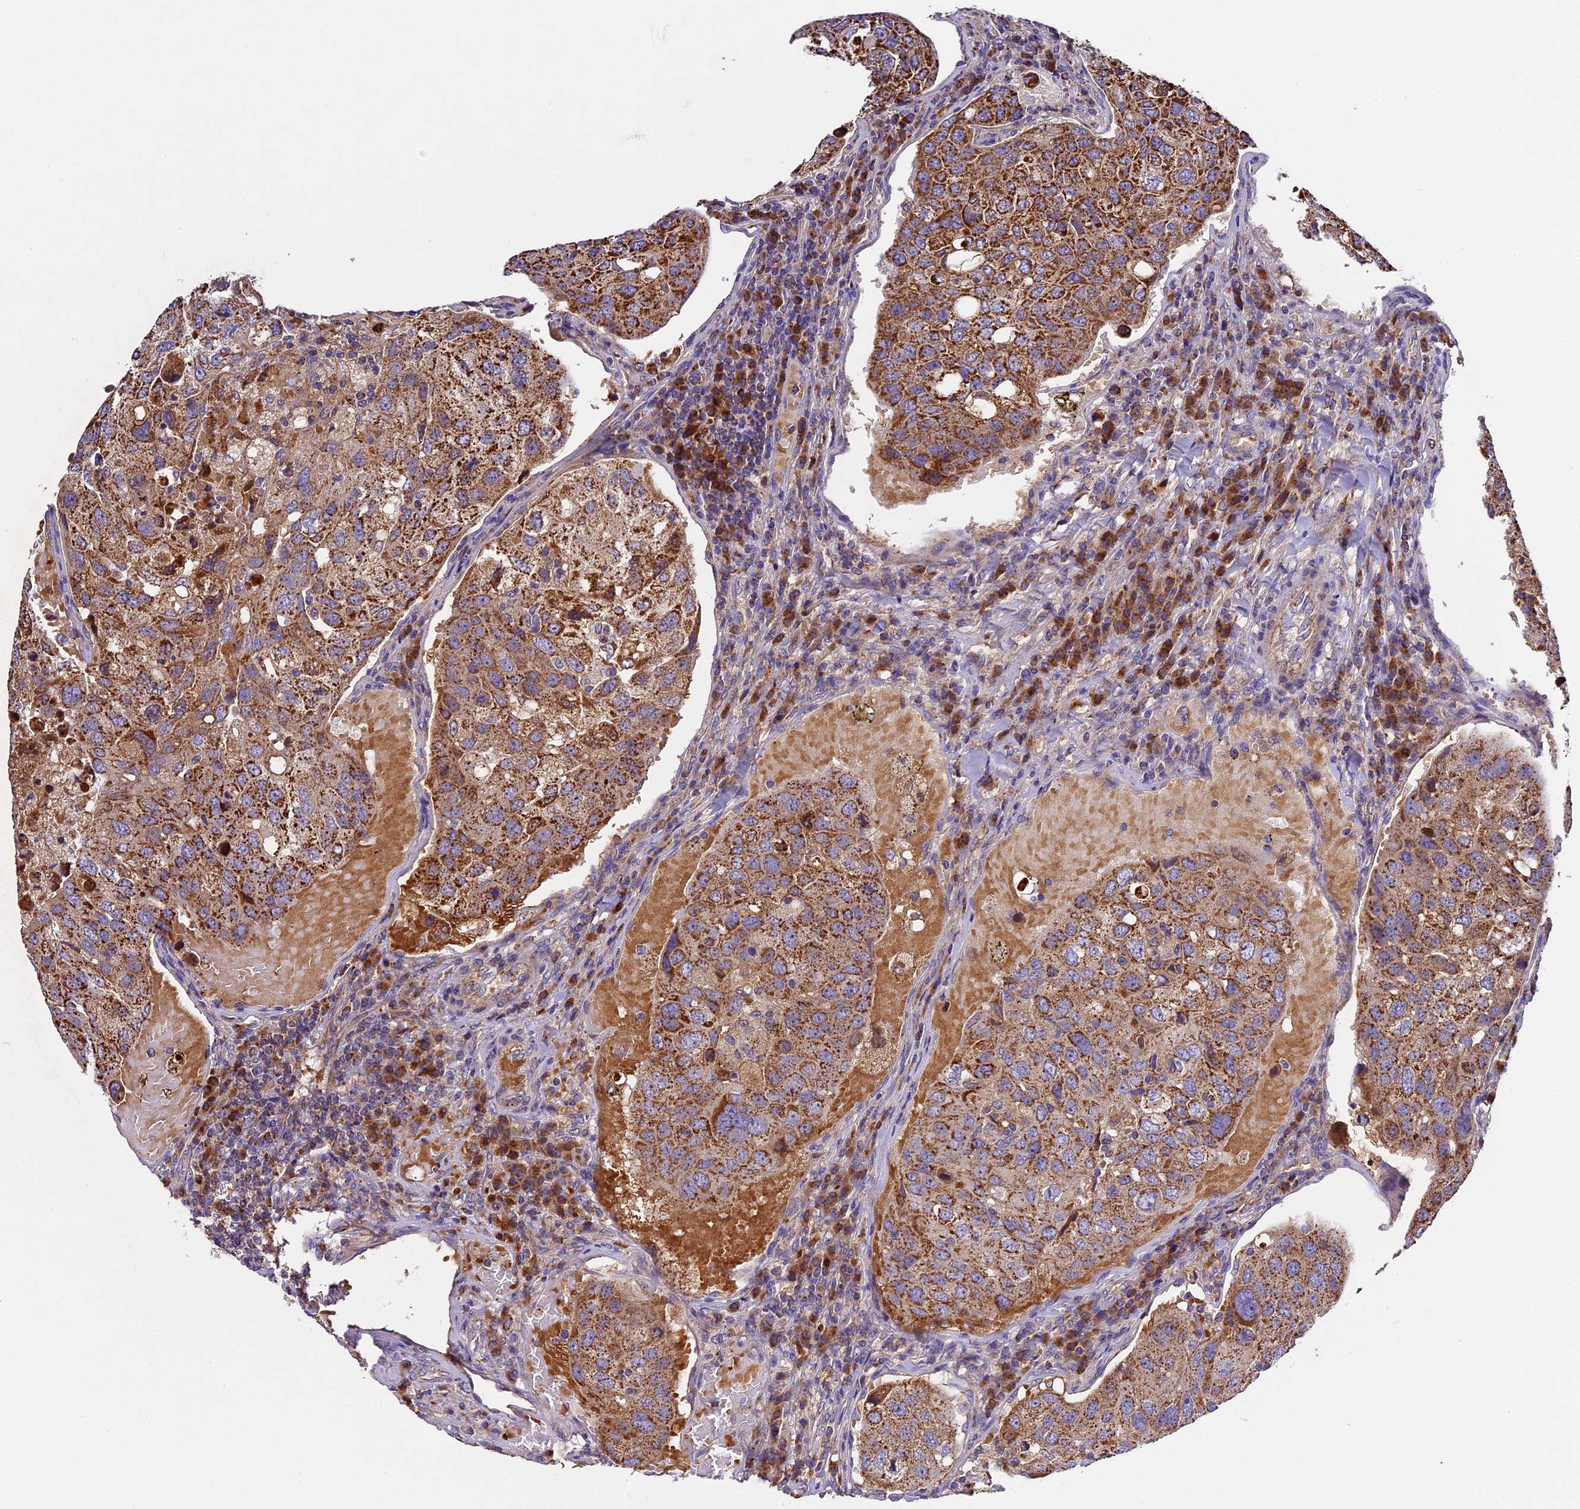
{"staining": {"intensity": "strong", "quantity": ">75%", "location": "cytoplasmic/membranous"}, "tissue": "urothelial cancer", "cell_type": "Tumor cells", "image_type": "cancer", "snomed": [{"axis": "morphology", "description": "Urothelial carcinoma, High grade"}, {"axis": "topography", "description": "Lymph node"}, {"axis": "topography", "description": "Urinary bladder"}], "caption": "High-grade urothelial carcinoma stained with IHC reveals strong cytoplasmic/membranous staining in about >75% of tumor cells.", "gene": "OCEL1", "patient": {"sex": "male", "age": 51}}